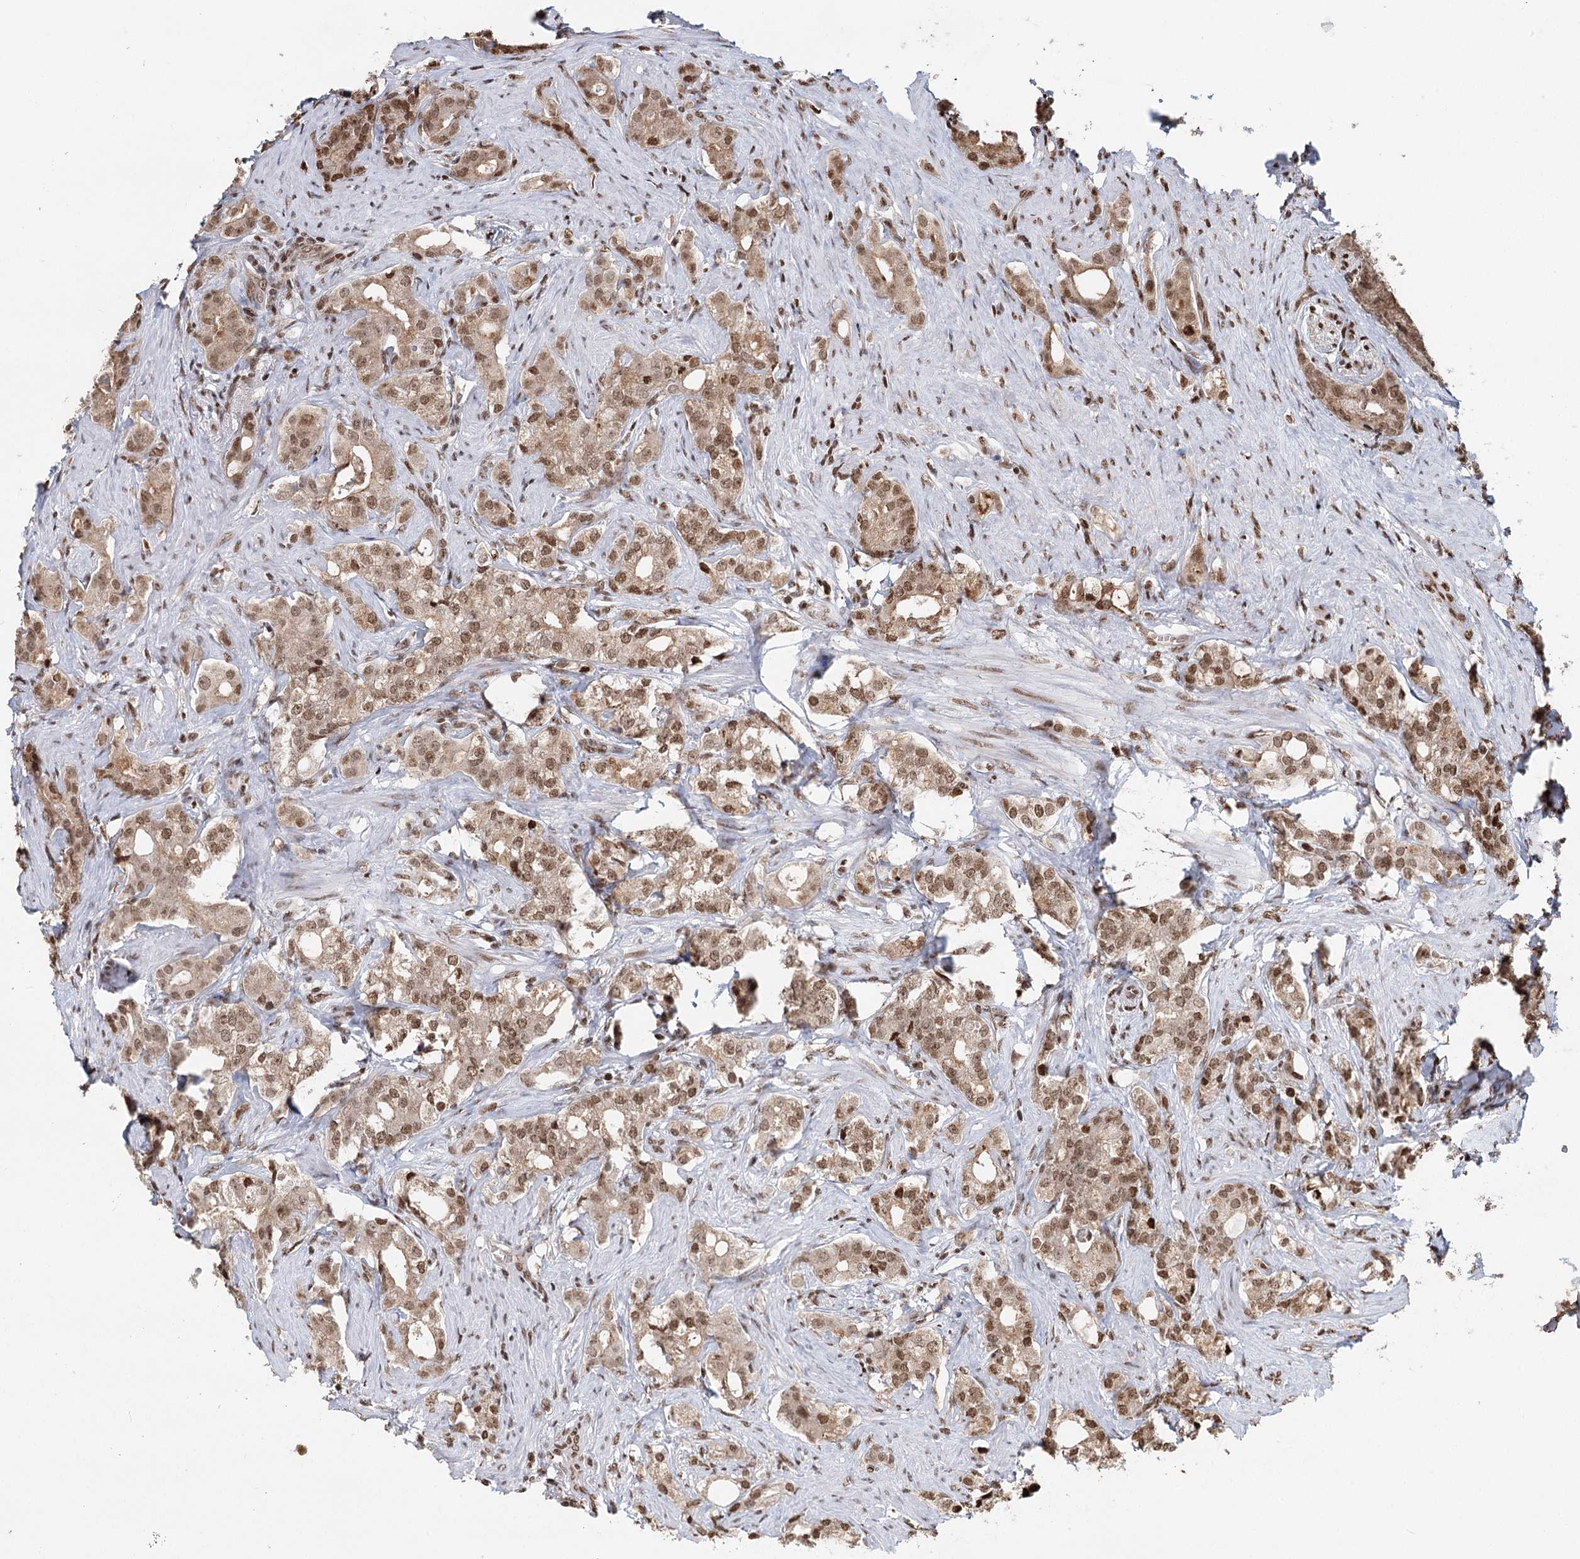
{"staining": {"intensity": "moderate", "quantity": ">75%", "location": "cytoplasmic/membranous,nuclear"}, "tissue": "prostate cancer", "cell_type": "Tumor cells", "image_type": "cancer", "snomed": [{"axis": "morphology", "description": "Adenocarcinoma, Low grade"}, {"axis": "topography", "description": "Prostate"}], "caption": "Prostate cancer (adenocarcinoma (low-grade)) was stained to show a protein in brown. There is medium levels of moderate cytoplasmic/membranous and nuclear positivity in approximately >75% of tumor cells.", "gene": "RPS27A", "patient": {"sex": "male", "age": 71}}